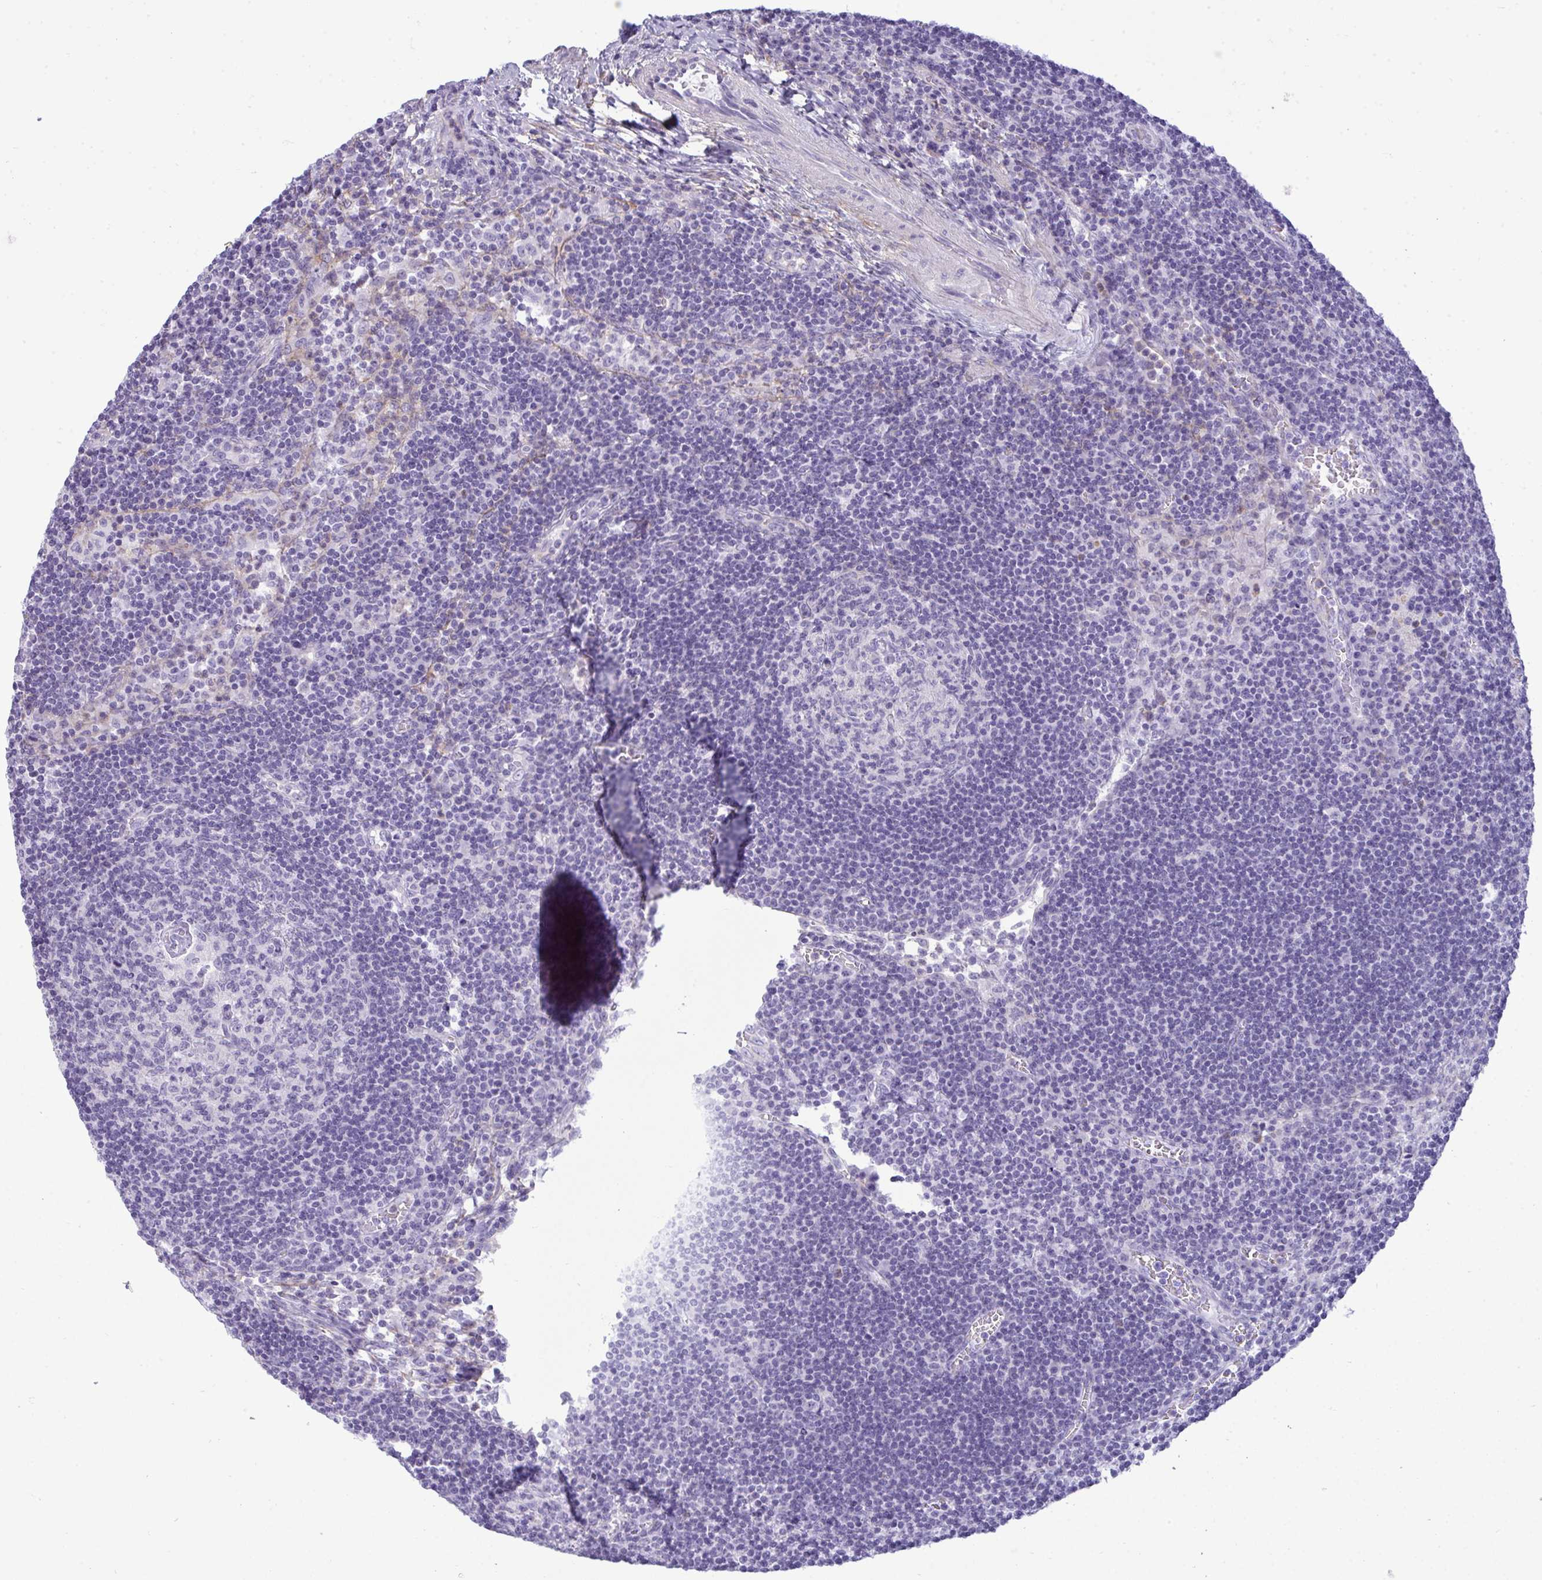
{"staining": {"intensity": "negative", "quantity": "none", "location": "none"}, "tissue": "lymph node", "cell_type": "Germinal center cells", "image_type": "normal", "snomed": [{"axis": "morphology", "description": "Normal tissue, NOS"}, {"axis": "topography", "description": "Lymph node"}], "caption": "Lymph node was stained to show a protein in brown. There is no significant positivity in germinal center cells. Brightfield microscopy of immunohistochemistry stained with DAB (3,3'-diaminobenzidine) (brown) and hematoxylin (blue), captured at high magnification.", "gene": "MYH10", "patient": {"sex": "male", "age": 67}}